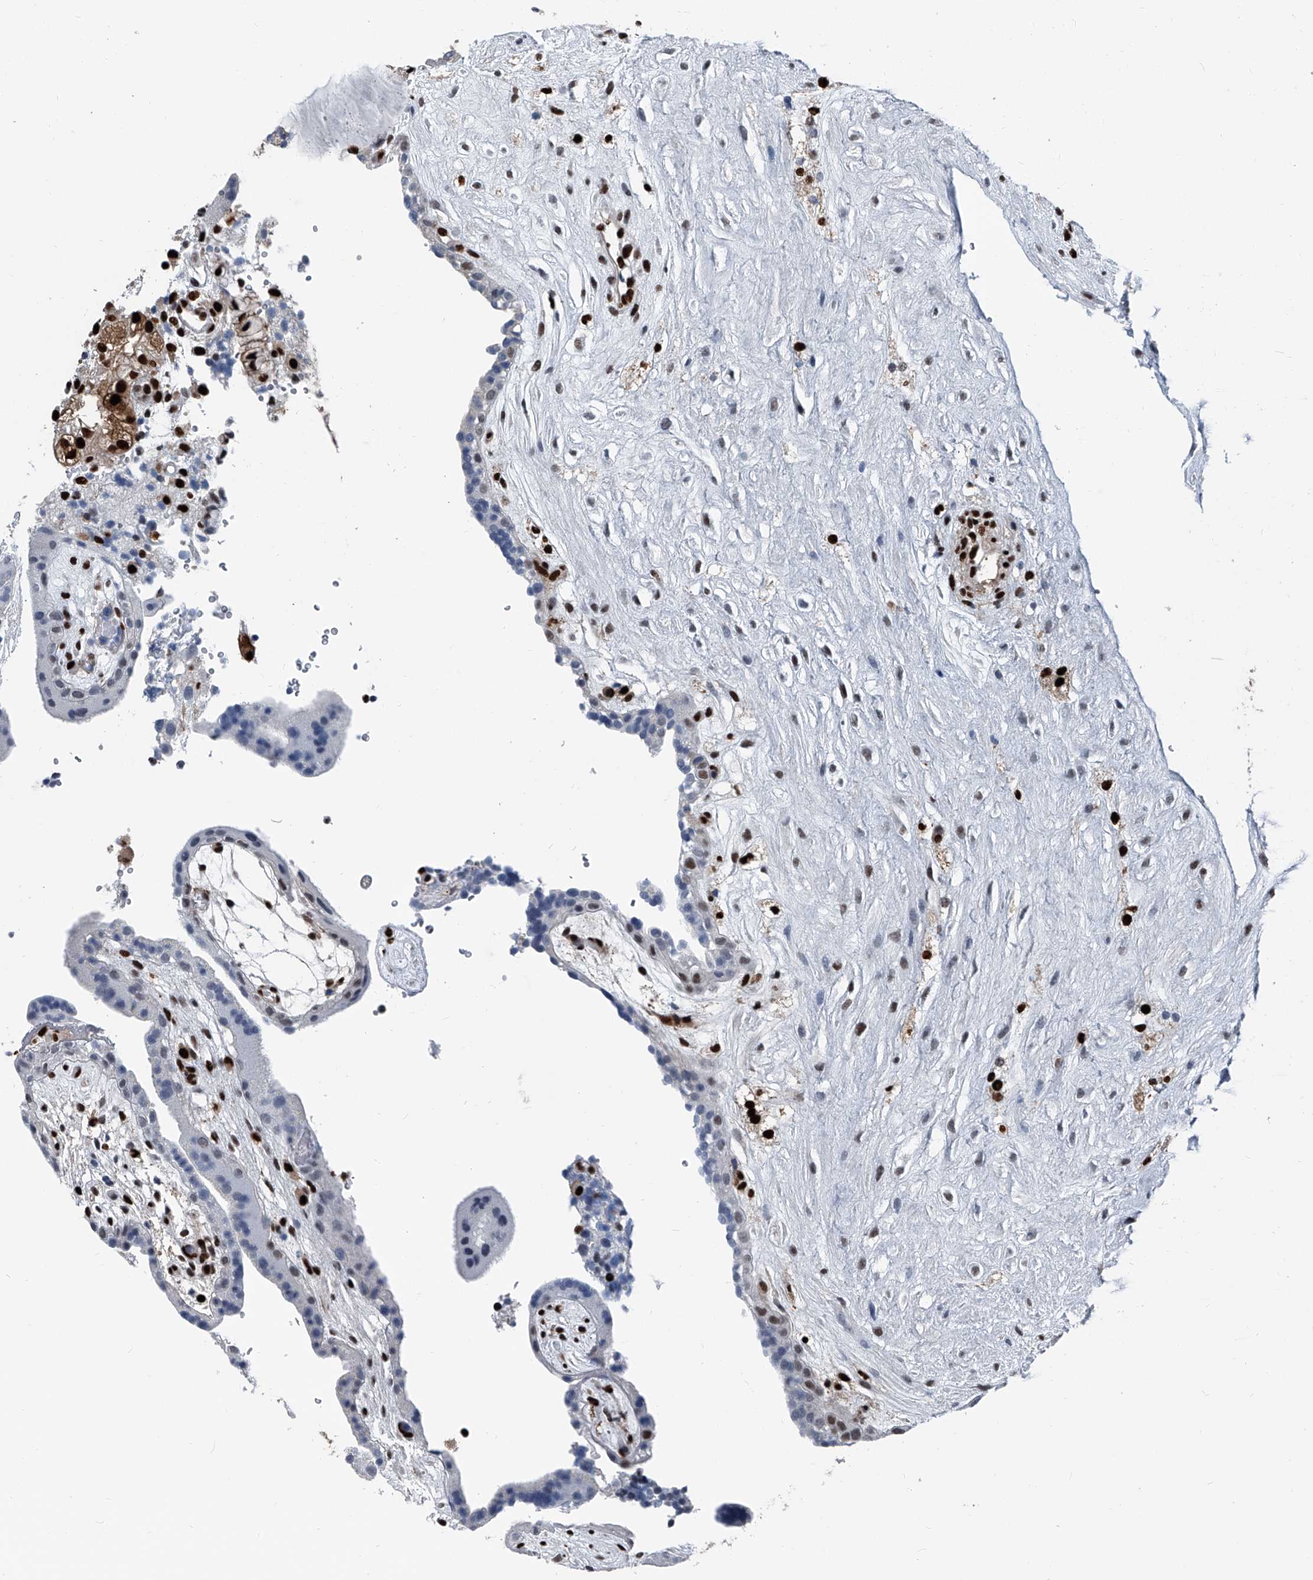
{"staining": {"intensity": "negative", "quantity": "none", "location": "none"}, "tissue": "placenta", "cell_type": "Trophoblastic cells", "image_type": "normal", "snomed": [{"axis": "morphology", "description": "Normal tissue, NOS"}, {"axis": "topography", "description": "Placenta"}], "caption": "This histopathology image is of benign placenta stained with immunohistochemistry to label a protein in brown with the nuclei are counter-stained blue. There is no positivity in trophoblastic cells. The staining was performed using DAB to visualize the protein expression in brown, while the nuclei were stained in blue with hematoxylin (Magnification: 20x).", "gene": "FKBP5", "patient": {"sex": "female", "age": 18}}